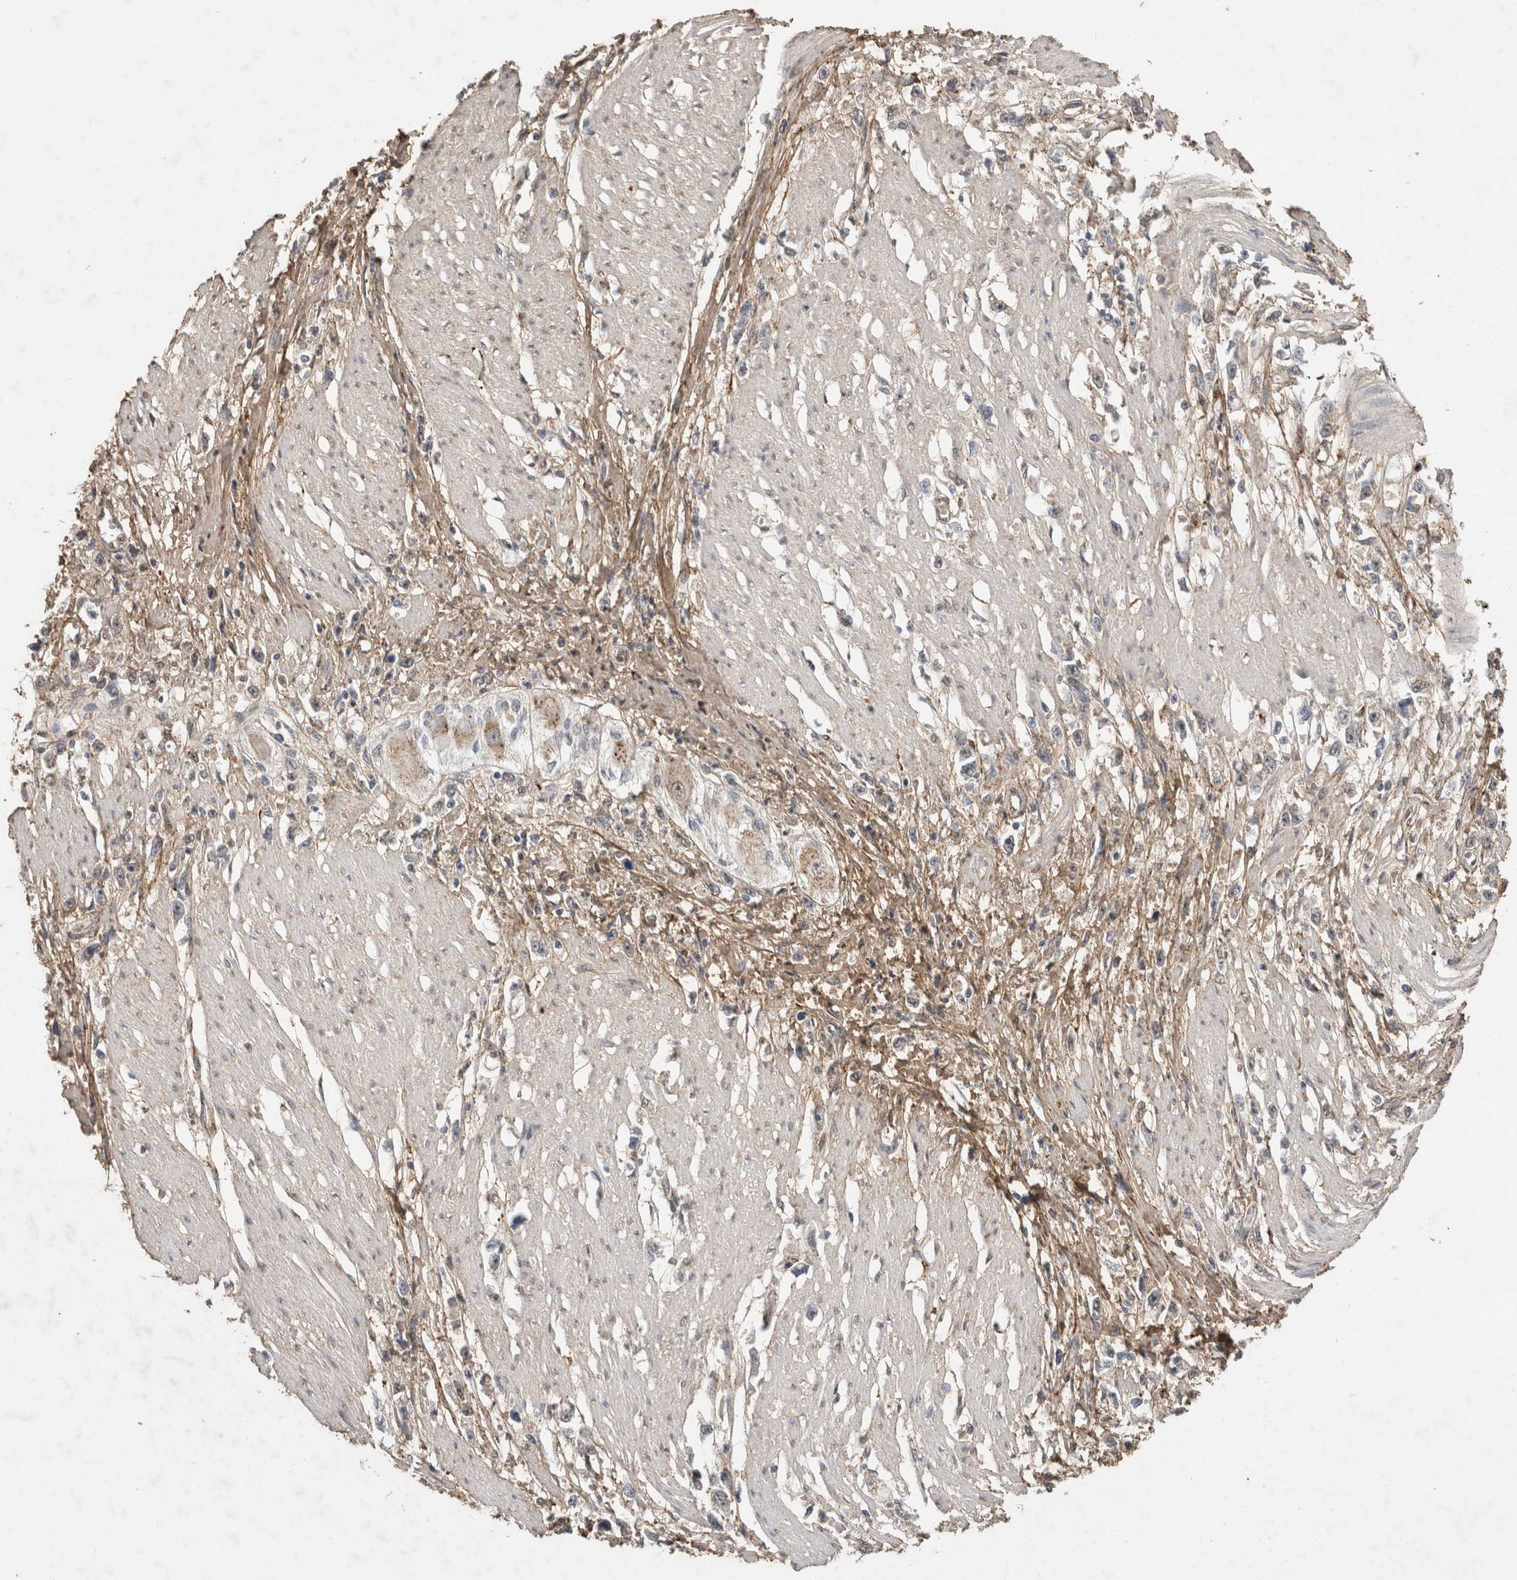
{"staining": {"intensity": "moderate", "quantity": ">75%", "location": "cytoplasmic/membranous"}, "tissue": "stomach cancer", "cell_type": "Tumor cells", "image_type": "cancer", "snomed": [{"axis": "morphology", "description": "Adenocarcinoma, NOS"}, {"axis": "topography", "description": "Stomach"}], "caption": "Immunohistochemistry micrograph of neoplastic tissue: adenocarcinoma (stomach) stained using immunohistochemistry (IHC) displays medium levels of moderate protein expression localized specifically in the cytoplasmic/membranous of tumor cells, appearing as a cytoplasmic/membranous brown color.", "gene": "C1QTNF5", "patient": {"sex": "female", "age": 59}}